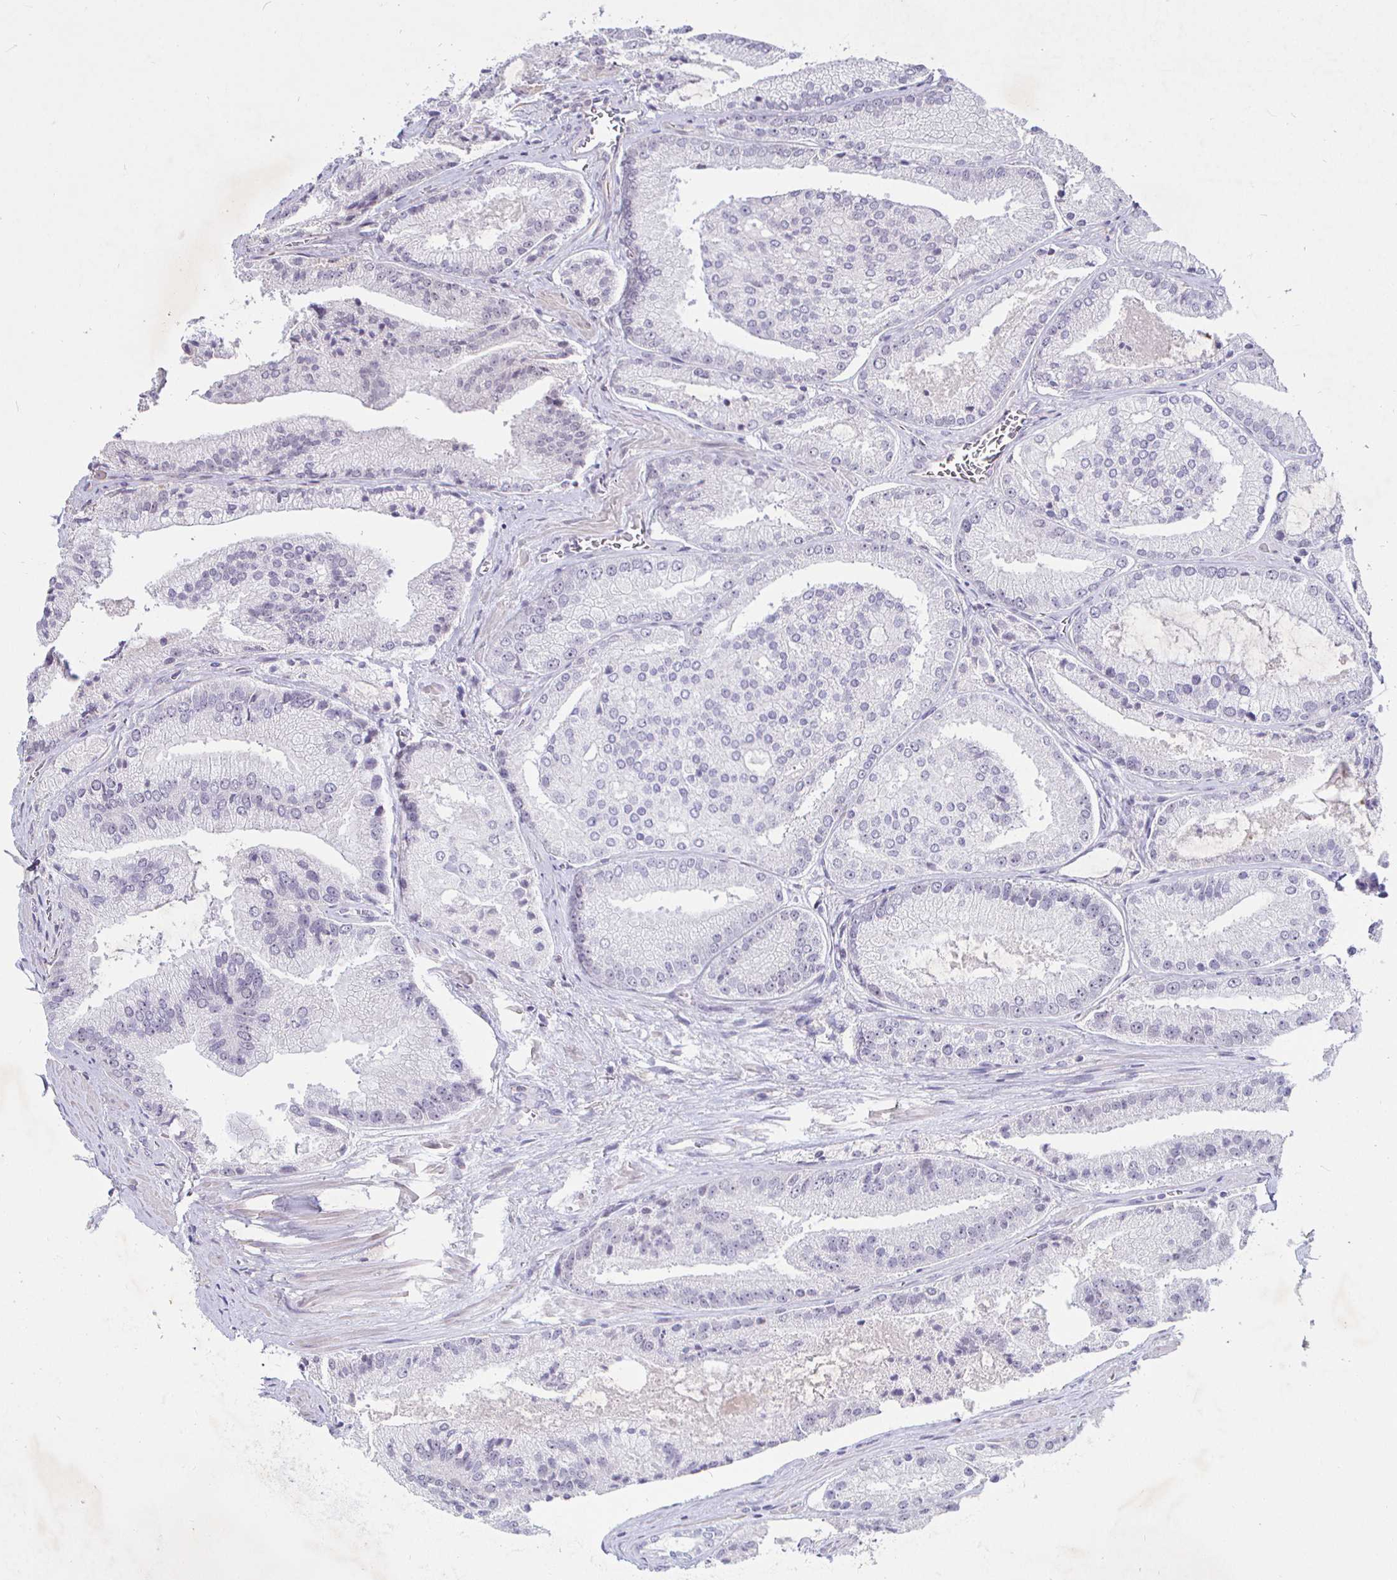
{"staining": {"intensity": "negative", "quantity": "none", "location": "none"}, "tissue": "prostate cancer", "cell_type": "Tumor cells", "image_type": "cancer", "snomed": [{"axis": "morphology", "description": "Adenocarcinoma, High grade"}, {"axis": "topography", "description": "Prostate"}], "caption": "A high-resolution histopathology image shows IHC staining of adenocarcinoma (high-grade) (prostate), which demonstrates no significant staining in tumor cells.", "gene": "MLH1", "patient": {"sex": "male", "age": 73}}